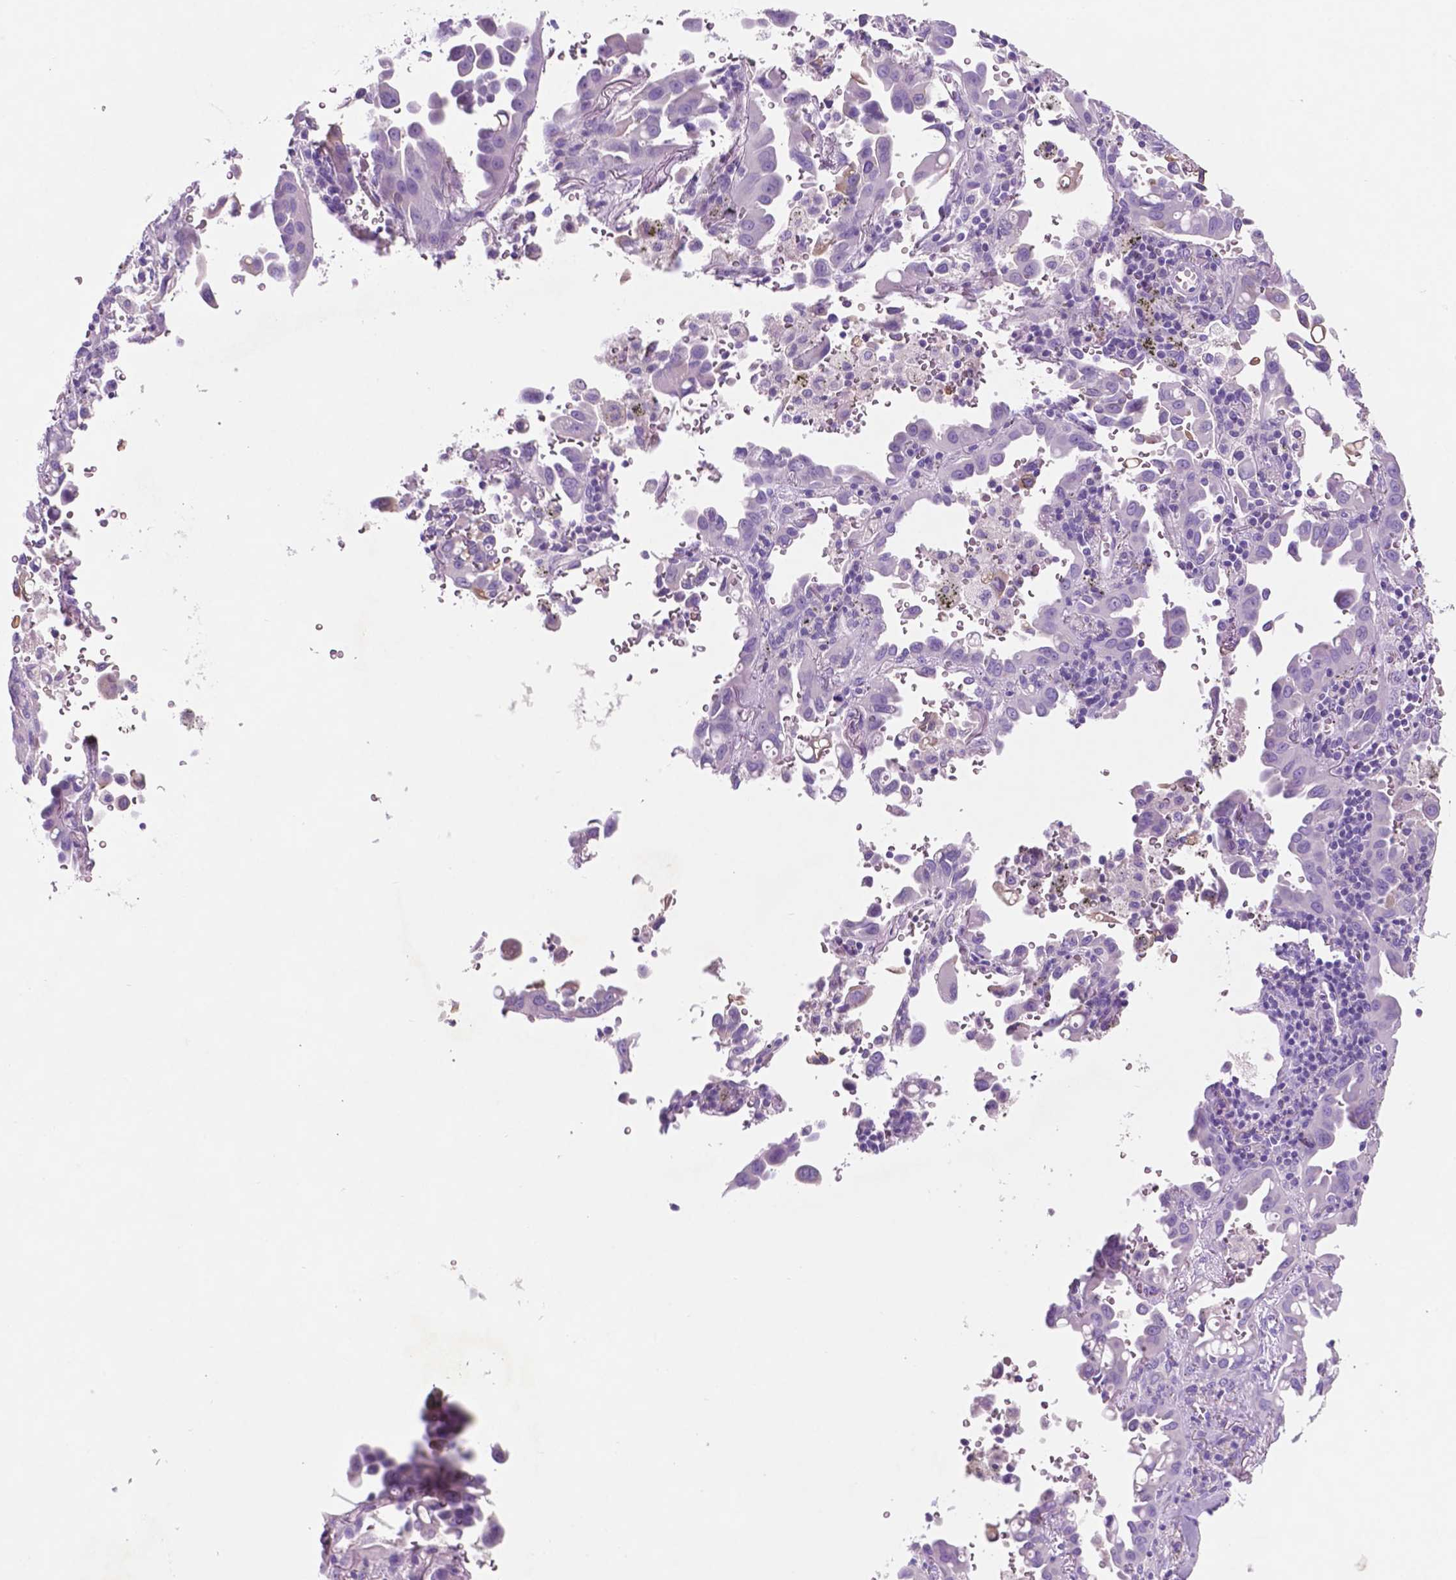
{"staining": {"intensity": "negative", "quantity": "none", "location": "none"}, "tissue": "lung cancer", "cell_type": "Tumor cells", "image_type": "cancer", "snomed": [{"axis": "morphology", "description": "Adenocarcinoma, NOS"}, {"axis": "topography", "description": "Lung"}], "caption": "High magnification brightfield microscopy of adenocarcinoma (lung) stained with DAB (3,3'-diaminobenzidine) (brown) and counterstained with hematoxylin (blue): tumor cells show no significant expression. (DAB immunohistochemistry (IHC) visualized using brightfield microscopy, high magnification).", "gene": "POU4F1", "patient": {"sex": "male", "age": 68}}